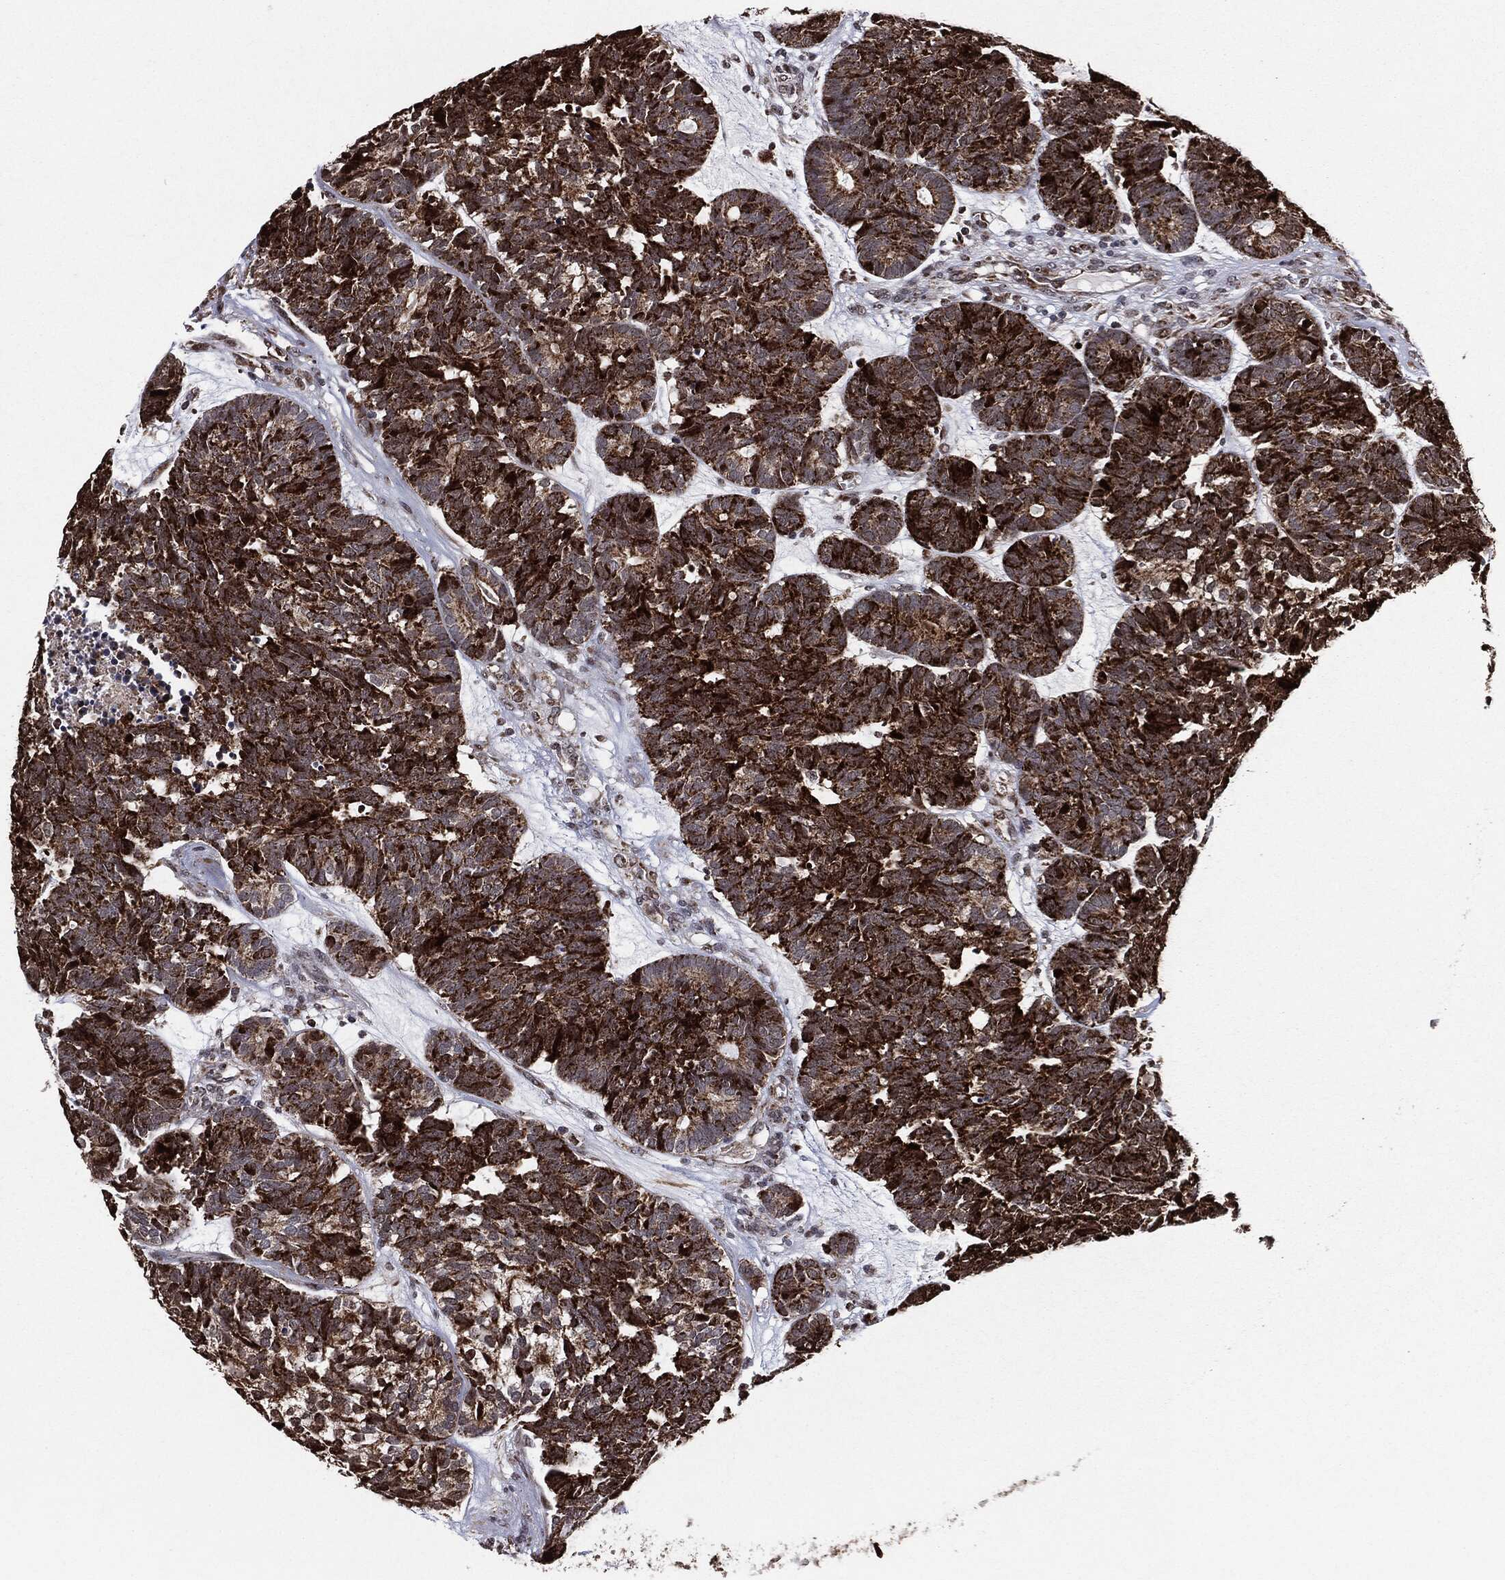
{"staining": {"intensity": "strong", "quantity": ">75%", "location": "cytoplasmic/membranous"}, "tissue": "head and neck cancer", "cell_type": "Tumor cells", "image_type": "cancer", "snomed": [{"axis": "morphology", "description": "Adenocarcinoma, NOS"}, {"axis": "topography", "description": "Head-Neck"}], "caption": "Strong cytoplasmic/membranous positivity is present in approximately >75% of tumor cells in head and neck adenocarcinoma. (DAB IHC with brightfield microscopy, high magnification).", "gene": "CHCHD2", "patient": {"sex": "female", "age": 81}}